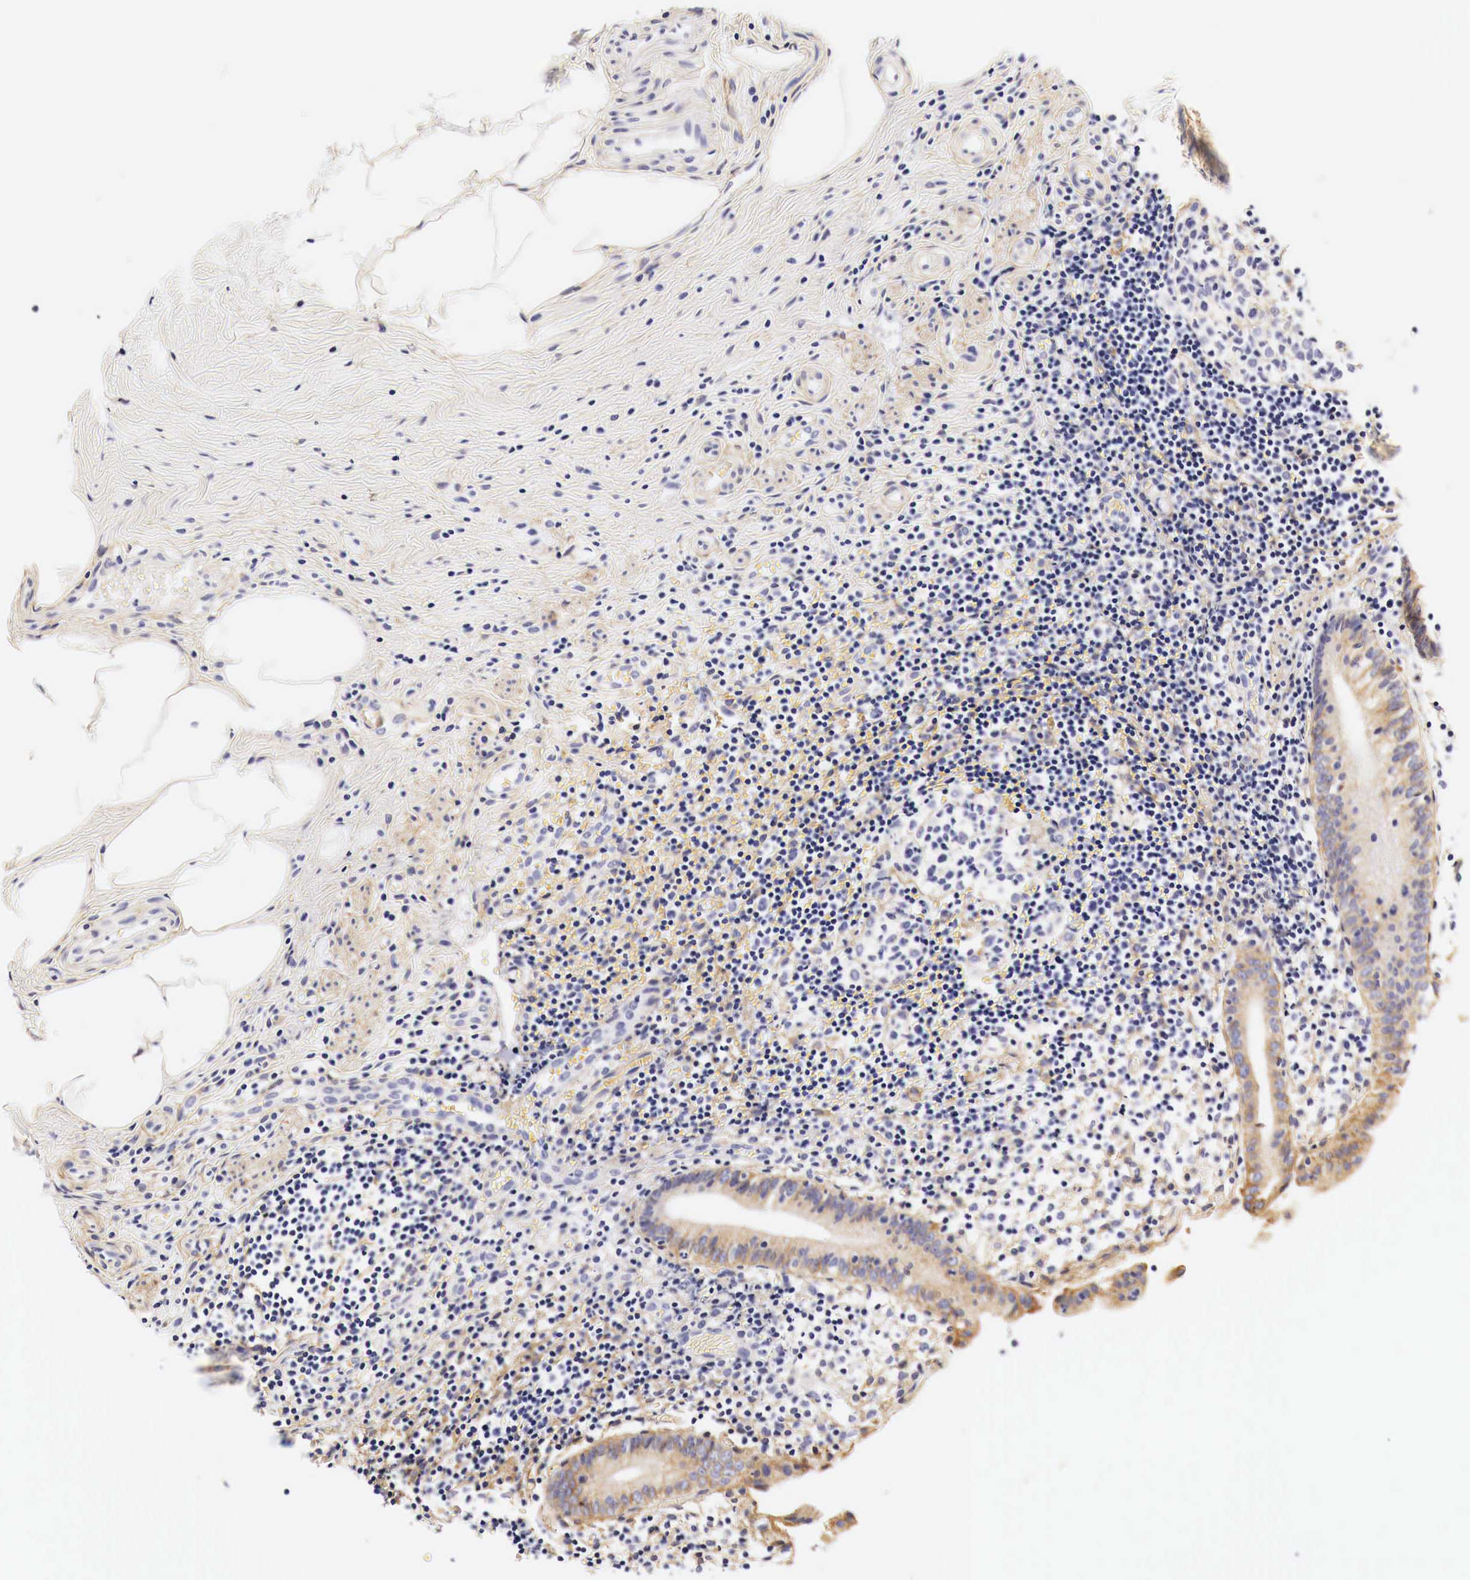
{"staining": {"intensity": "weak", "quantity": ">75%", "location": "cytoplasmic/membranous"}, "tissue": "appendix", "cell_type": "Glandular cells", "image_type": "normal", "snomed": [{"axis": "morphology", "description": "Normal tissue, NOS"}, {"axis": "topography", "description": "Appendix"}], "caption": "A micrograph of appendix stained for a protein reveals weak cytoplasmic/membranous brown staining in glandular cells. (Brightfield microscopy of DAB IHC at high magnification).", "gene": "EGFR", "patient": {"sex": "male", "age": 25}}